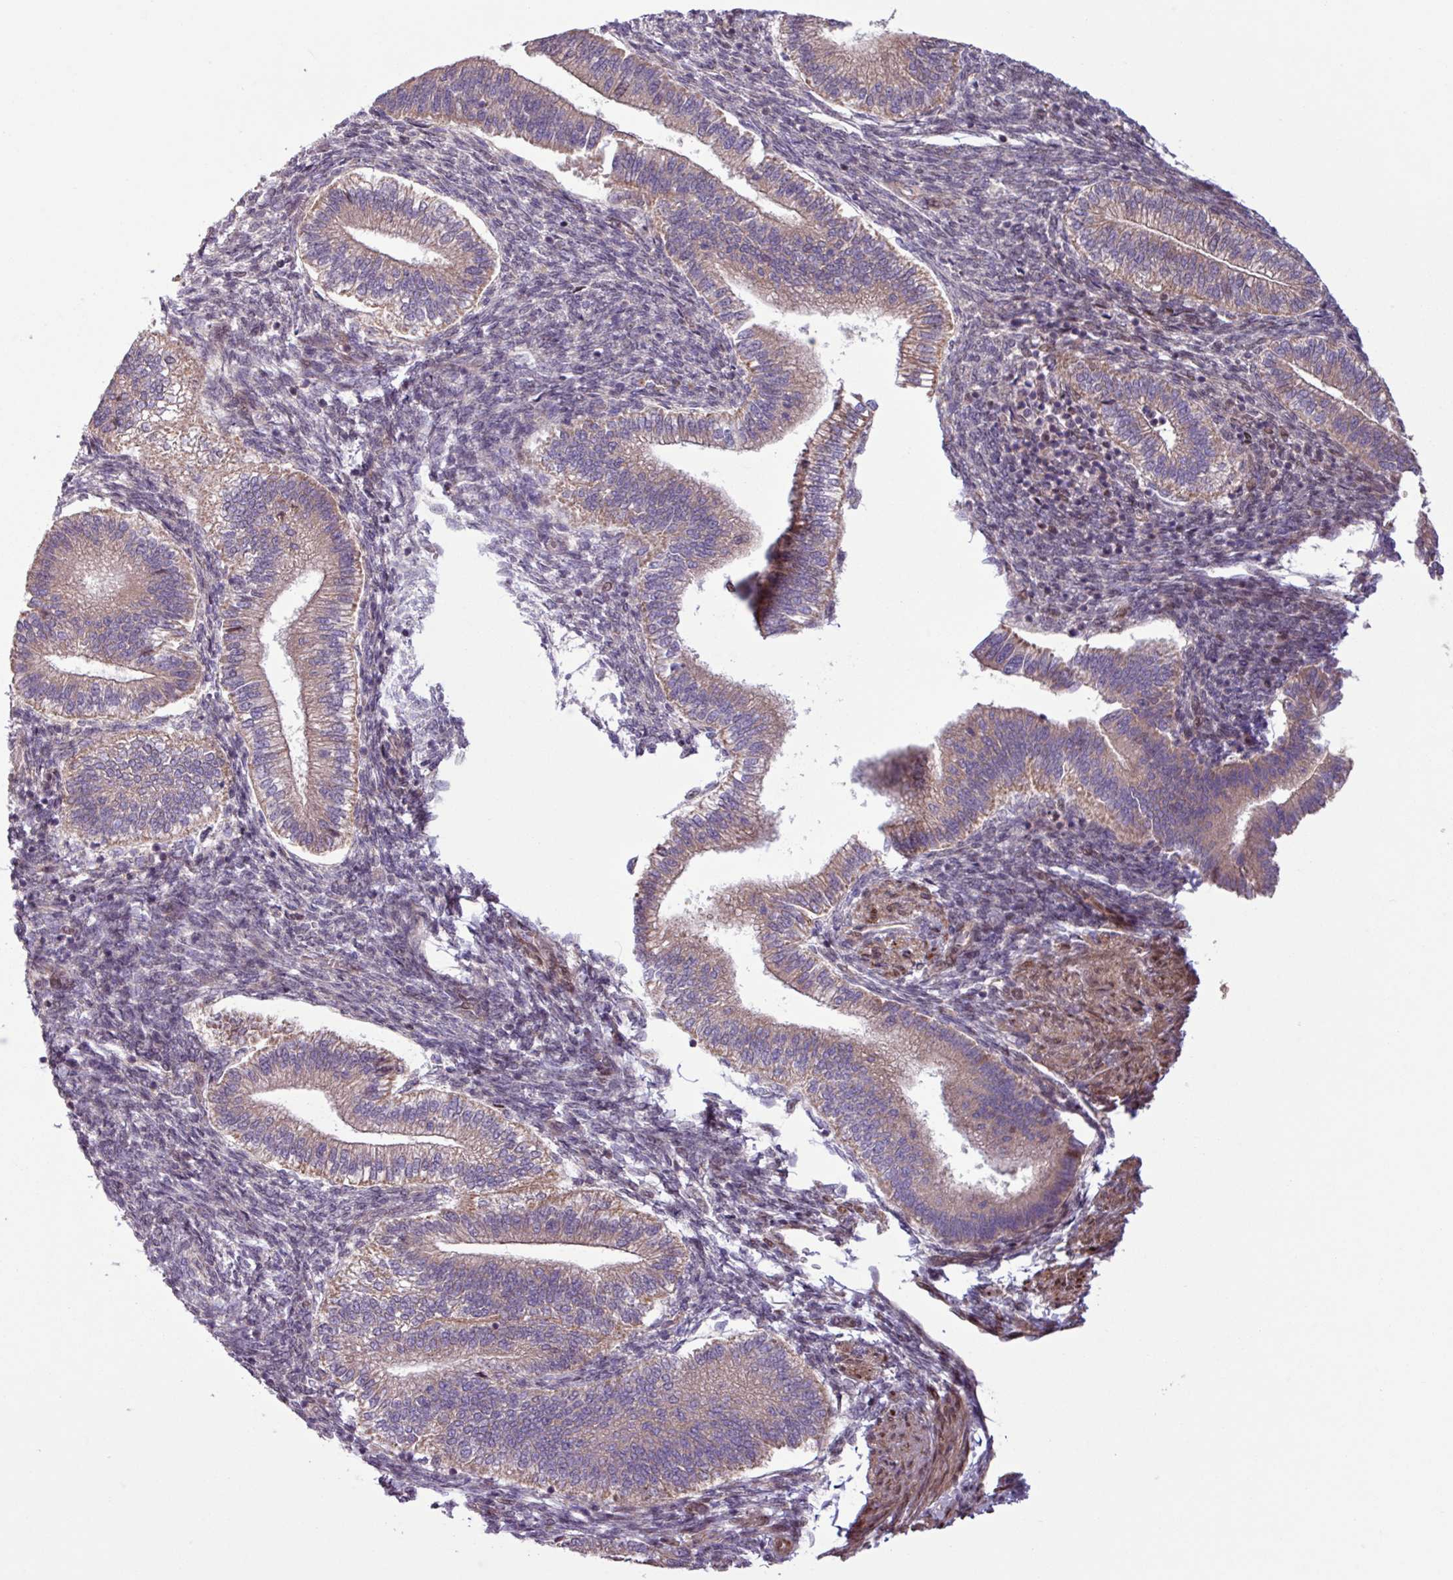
{"staining": {"intensity": "moderate", "quantity": "<25%", "location": "cytoplasmic/membranous,nuclear"}, "tissue": "endometrium", "cell_type": "Cells in endometrial stroma", "image_type": "normal", "snomed": [{"axis": "morphology", "description": "Normal tissue, NOS"}, {"axis": "topography", "description": "Endometrium"}], "caption": "Immunohistochemistry (IHC) of normal endometrium displays low levels of moderate cytoplasmic/membranous,nuclear positivity in about <25% of cells in endometrial stroma.", "gene": "PDPR", "patient": {"sex": "female", "age": 25}}